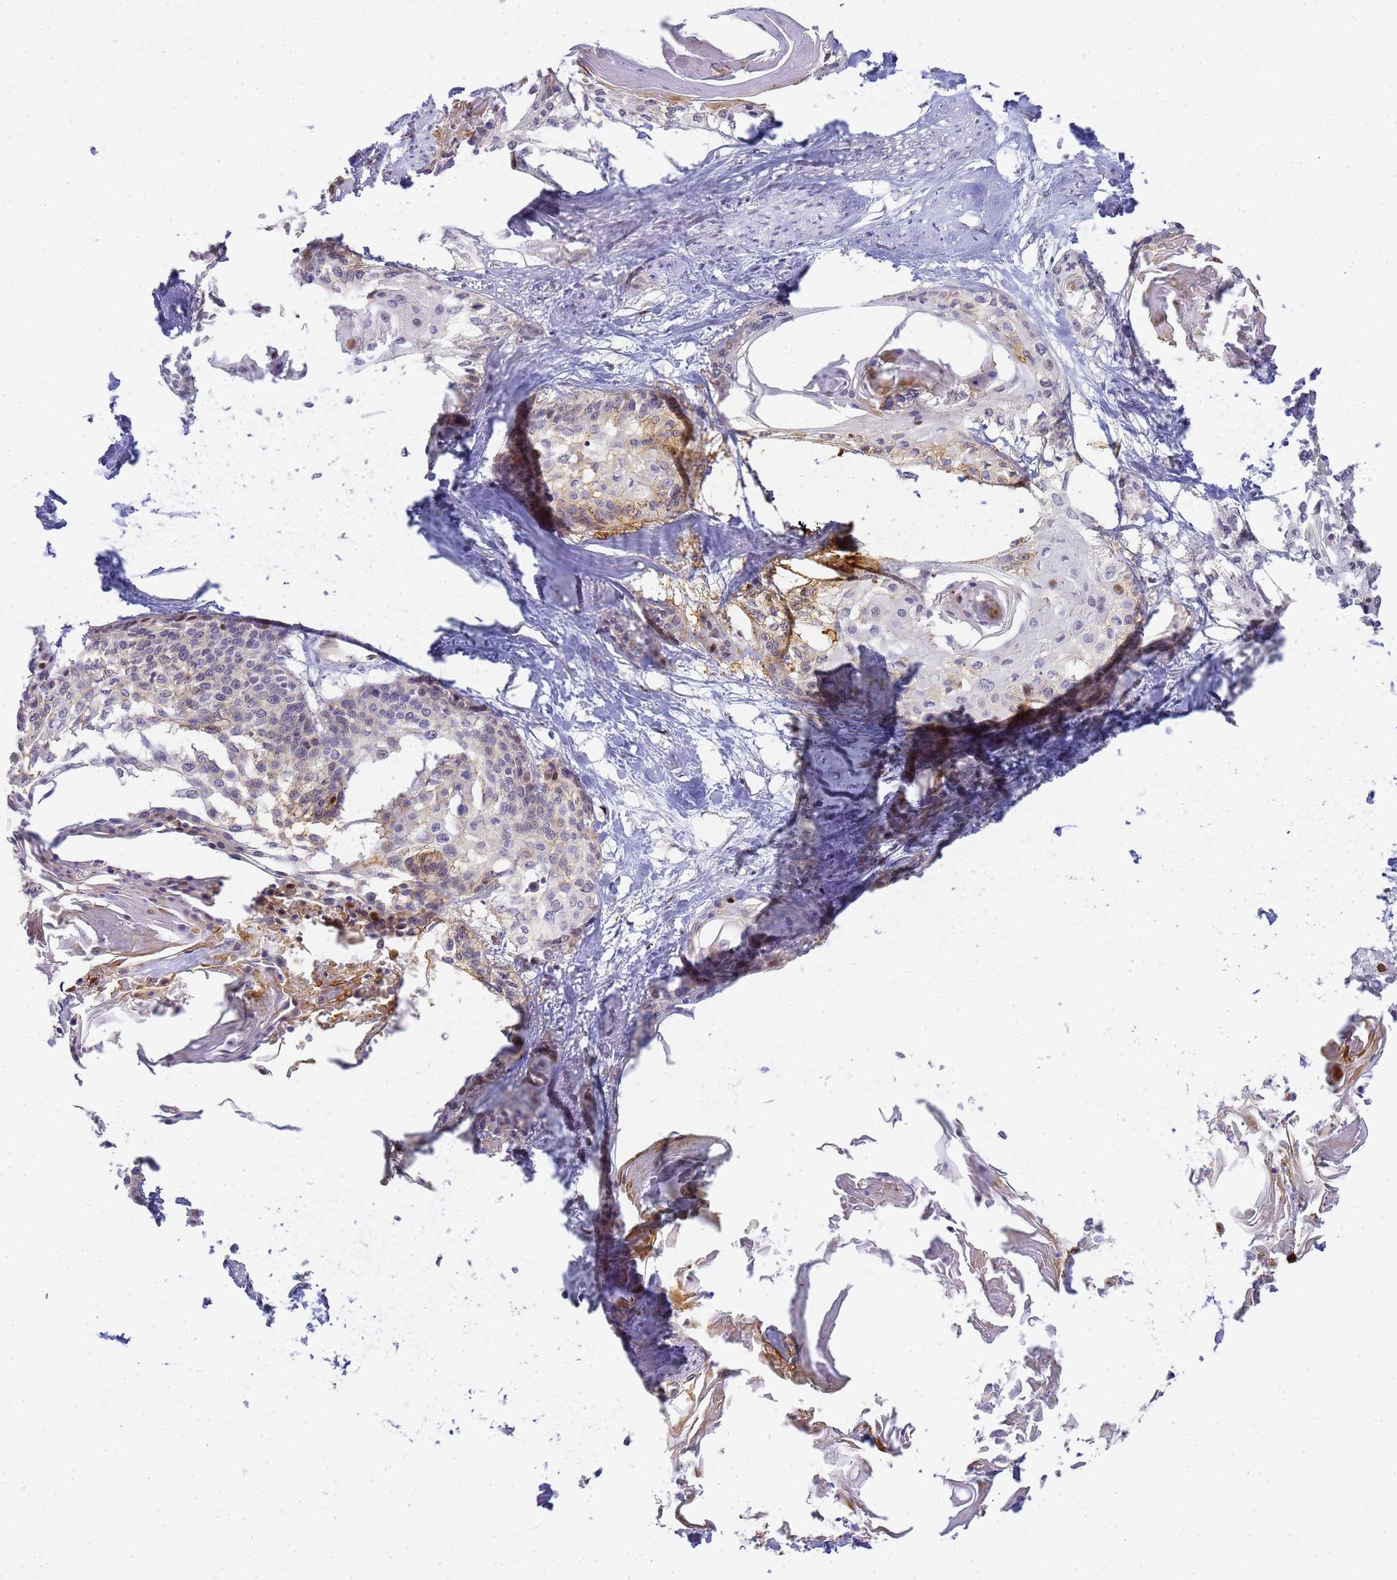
{"staining": {"intensity": "negative", "quantity": "none", "location": "none"}, "tissue": "cervical cancer", "cell_type": "Tumor cells", "image_type": "cancer", "snomed": [{"axis": "morphology", "description": "Squamous cell carcinoma, NOS"}, {"axis": "topography", "description": "Cervix"}], "caption": "Immunohistochemistry micrograph of neoplastic tissue: human cervical squamous cell carcinoma stained with DAB reveals no significant protein expression in tumor cells.", "gene": "GON4L", "patient": {"sex": "female", "age": 57}}